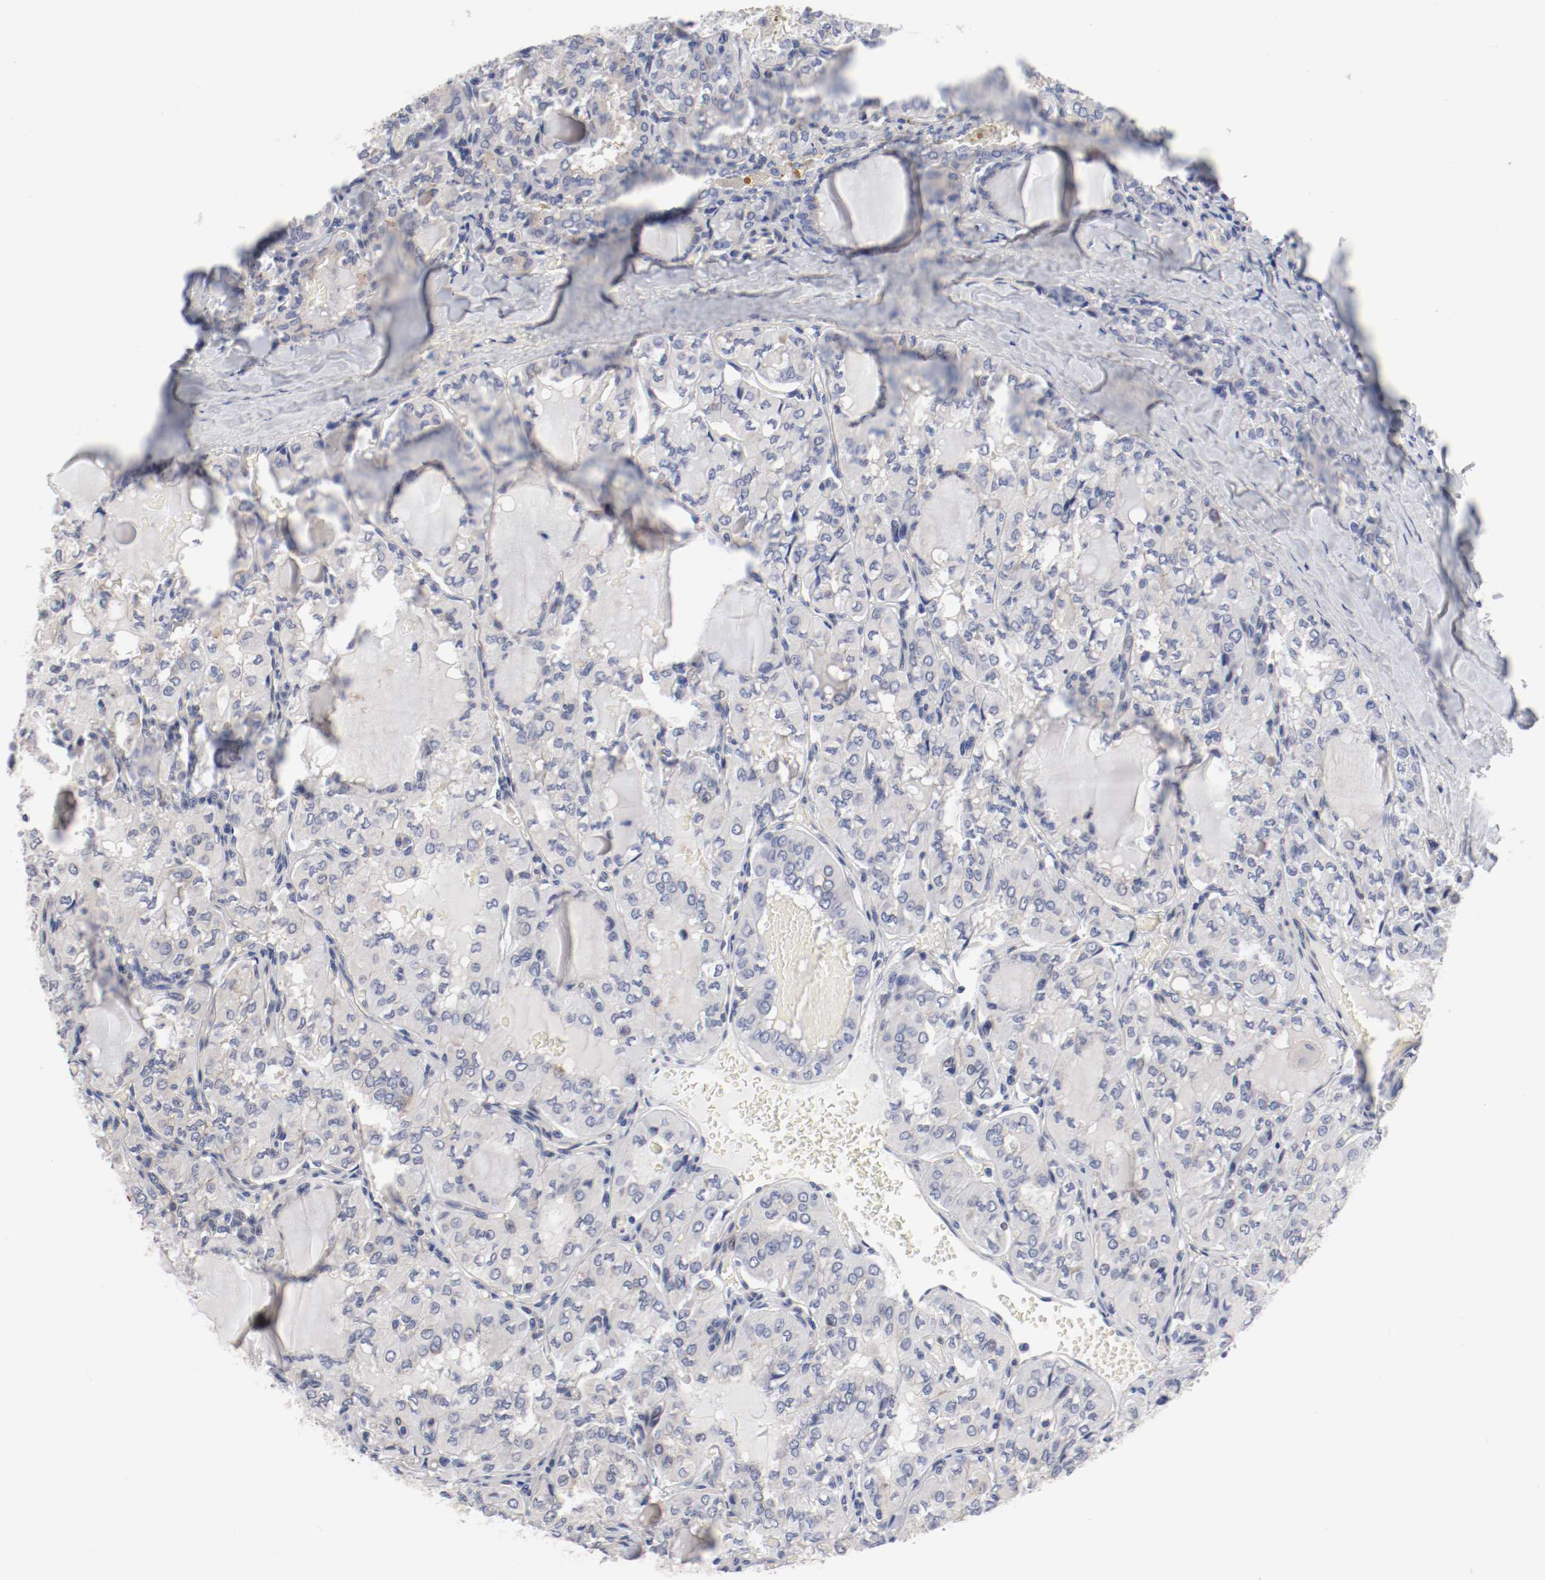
{"staining": {"intensity": "weak", "quantity": "25%-75%", "location": "cytoplasmic/membranous"}, "tissue": "thyroid cancer", "cell_type": "Tumor cells", "image_type": "cancer", "snomed": [{"axis": "morphology", "description": "Papillary adenocarcinoma, NOS"}, {"axis": "topography", "description": "Thyroid gland"}], "caption": "Immunohistochemistry of thyroid cancer (papillary adenocarcinoma) displays low levels of weak cytoplasmic/membranous expression in approximately 25%-75% of tumor cells. Nuclei are stained in blue.", "gene": "GPR143", "patient": {"sex": "male", "age": 20}}